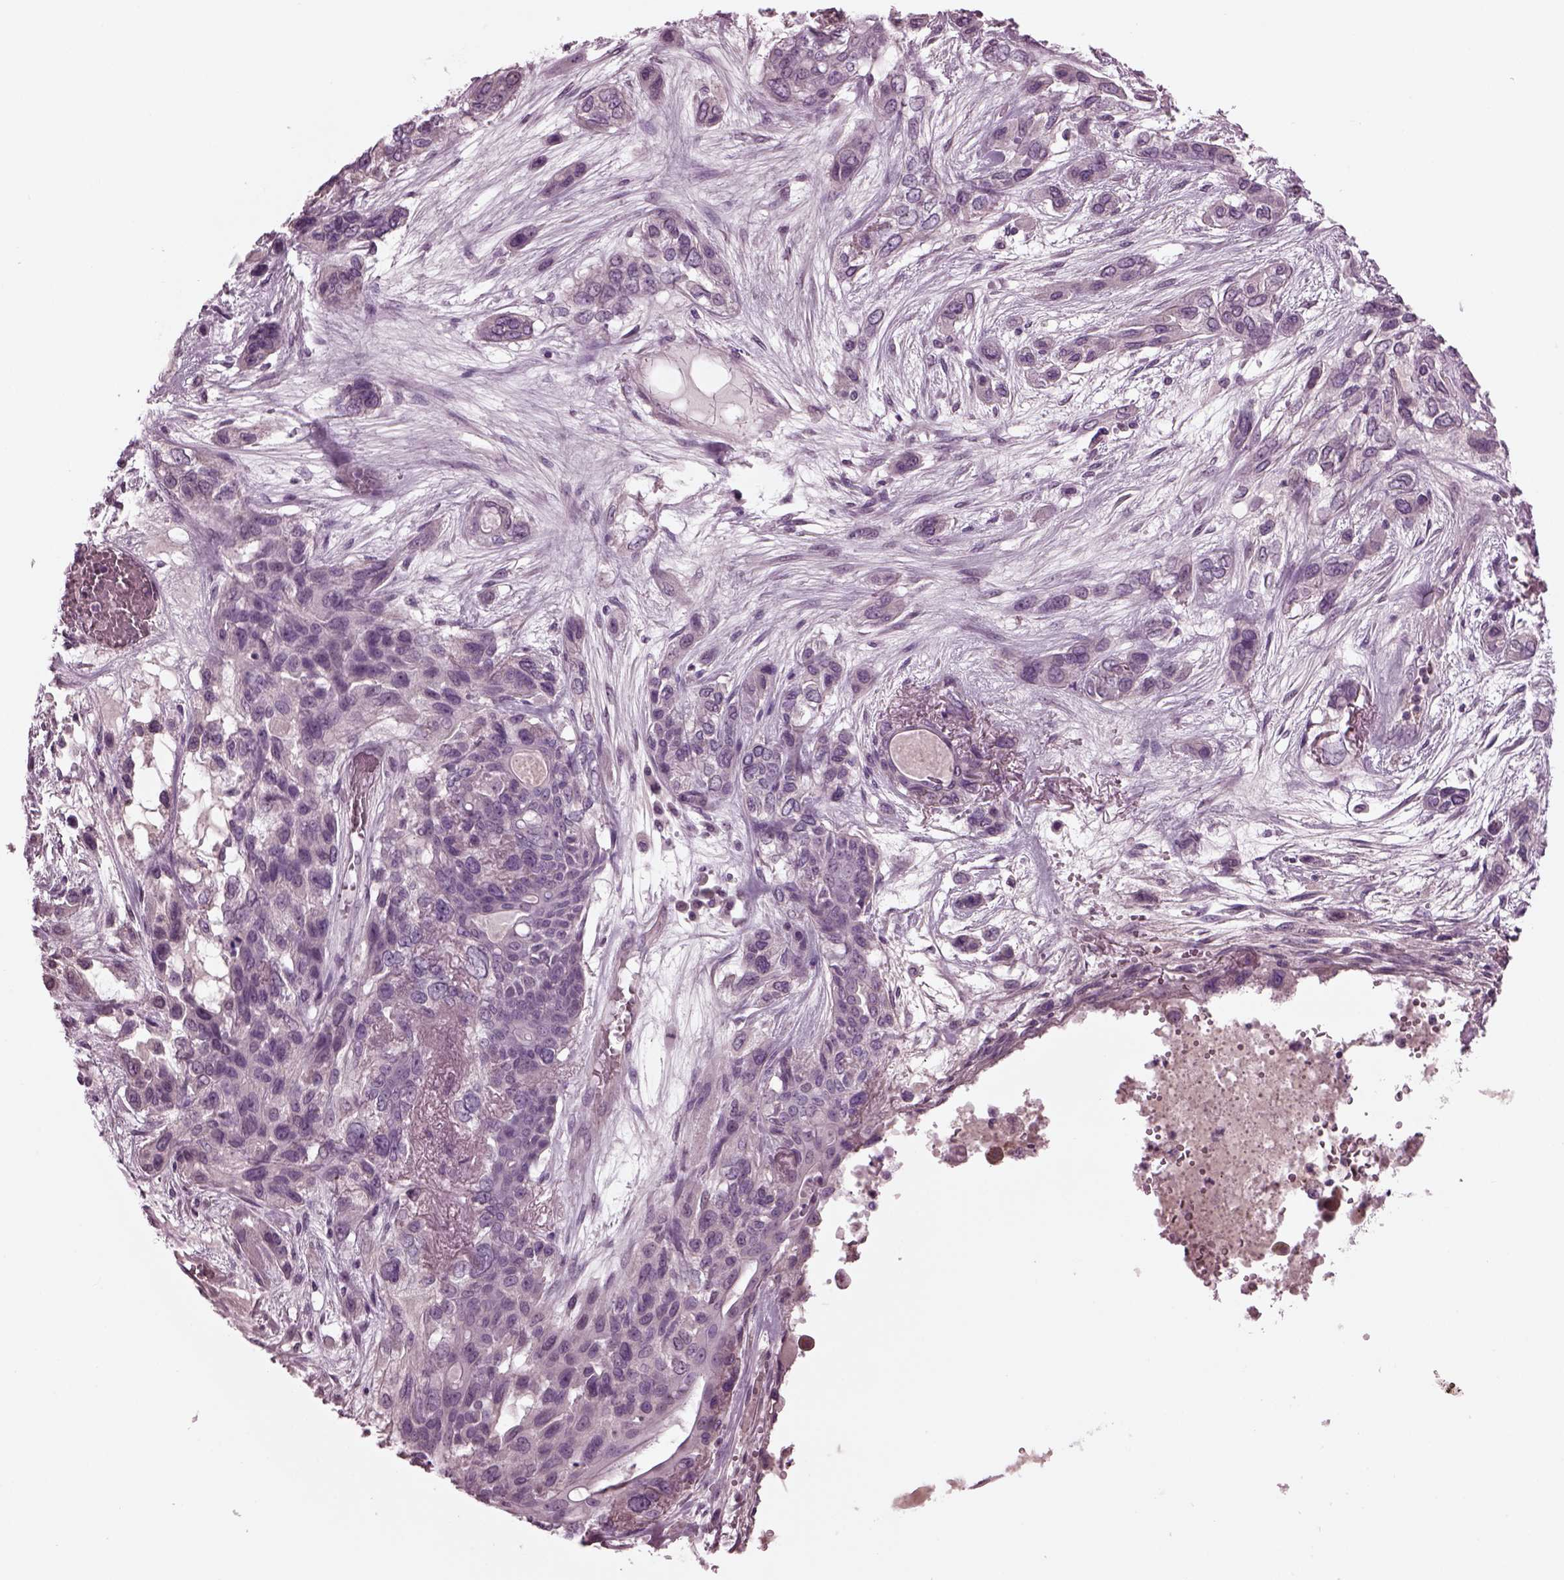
{"staining": {"intensity": "negative", "quantity": "none", "location": "none"}, "tissue": "lung cancer", "cell_type": "Tumor cells", "image_type": "cancer", "snomed": [{"axis": "morphology", "description": "Squamous cell carcinoma, NOS"}, {"axis": "topography", "description": "Lung"}], "caption": "Immunohistochemical staining of human lung squamous cell carcinoma exhibits no significant staining in tumor cells.", "gene": "CLCN4", "patient": {"sex": "female", "age": 70}}